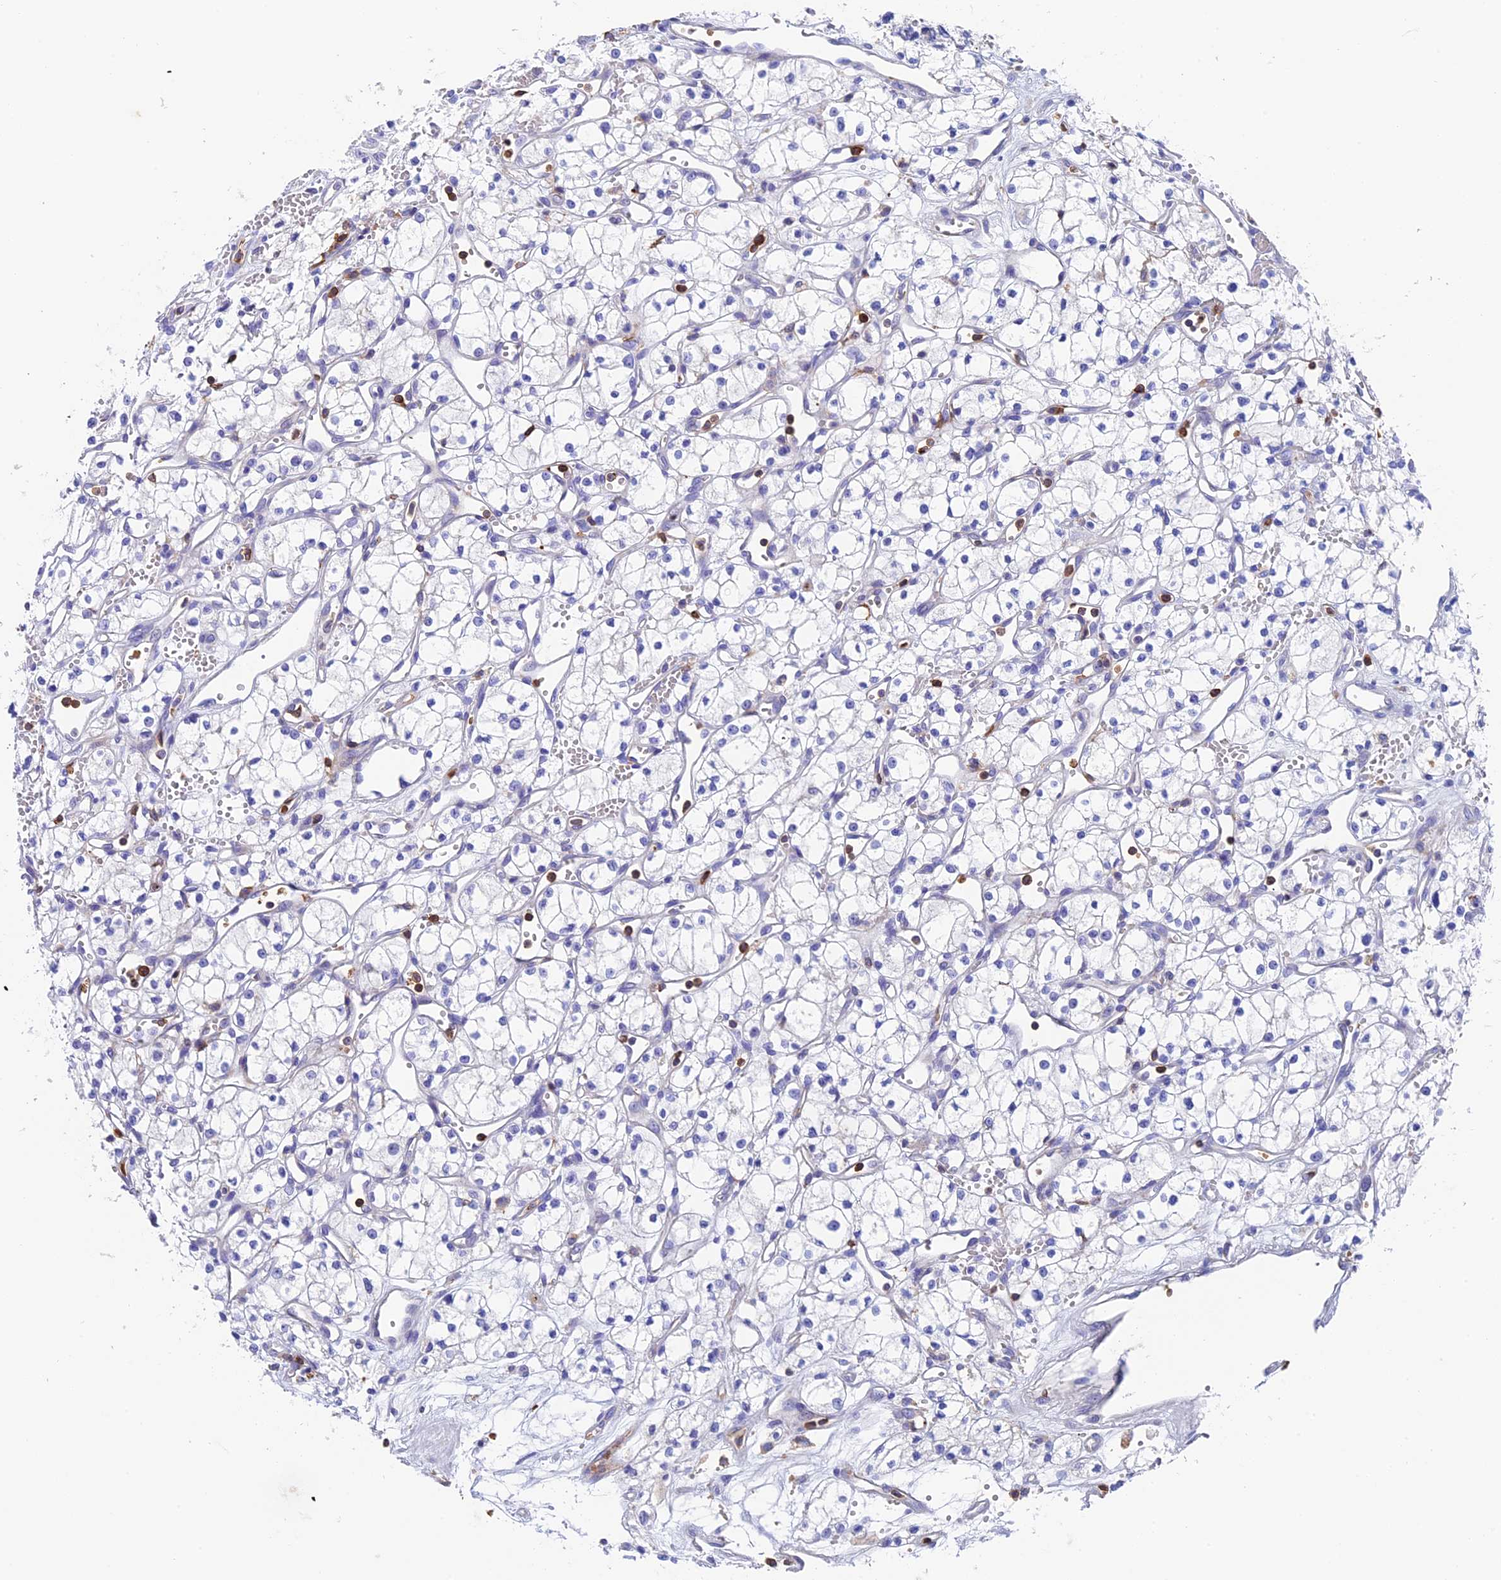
{"staining": {"intensity": "negative", "quantity": "none", "location": "none"}, "tissue": "renal cancer", "cell_type": "Tumor cells", "image_type": "cancer", "snomed": [{"axis": "morphology", "description": "Adenocarcinoma, NOS"}, {"axis": "topography", "description": "Kidney"}], "caption": "IHC histopathology image of renal cancer (adenocarcinoma) stained for a protein (brown), which exhibits no expression in tumor cells. (DAB (3,3'-diaminobenzidine) IHC, high magnification).", "gene": "ADAT1", "patient": {"sex": "male", "age": 59}}